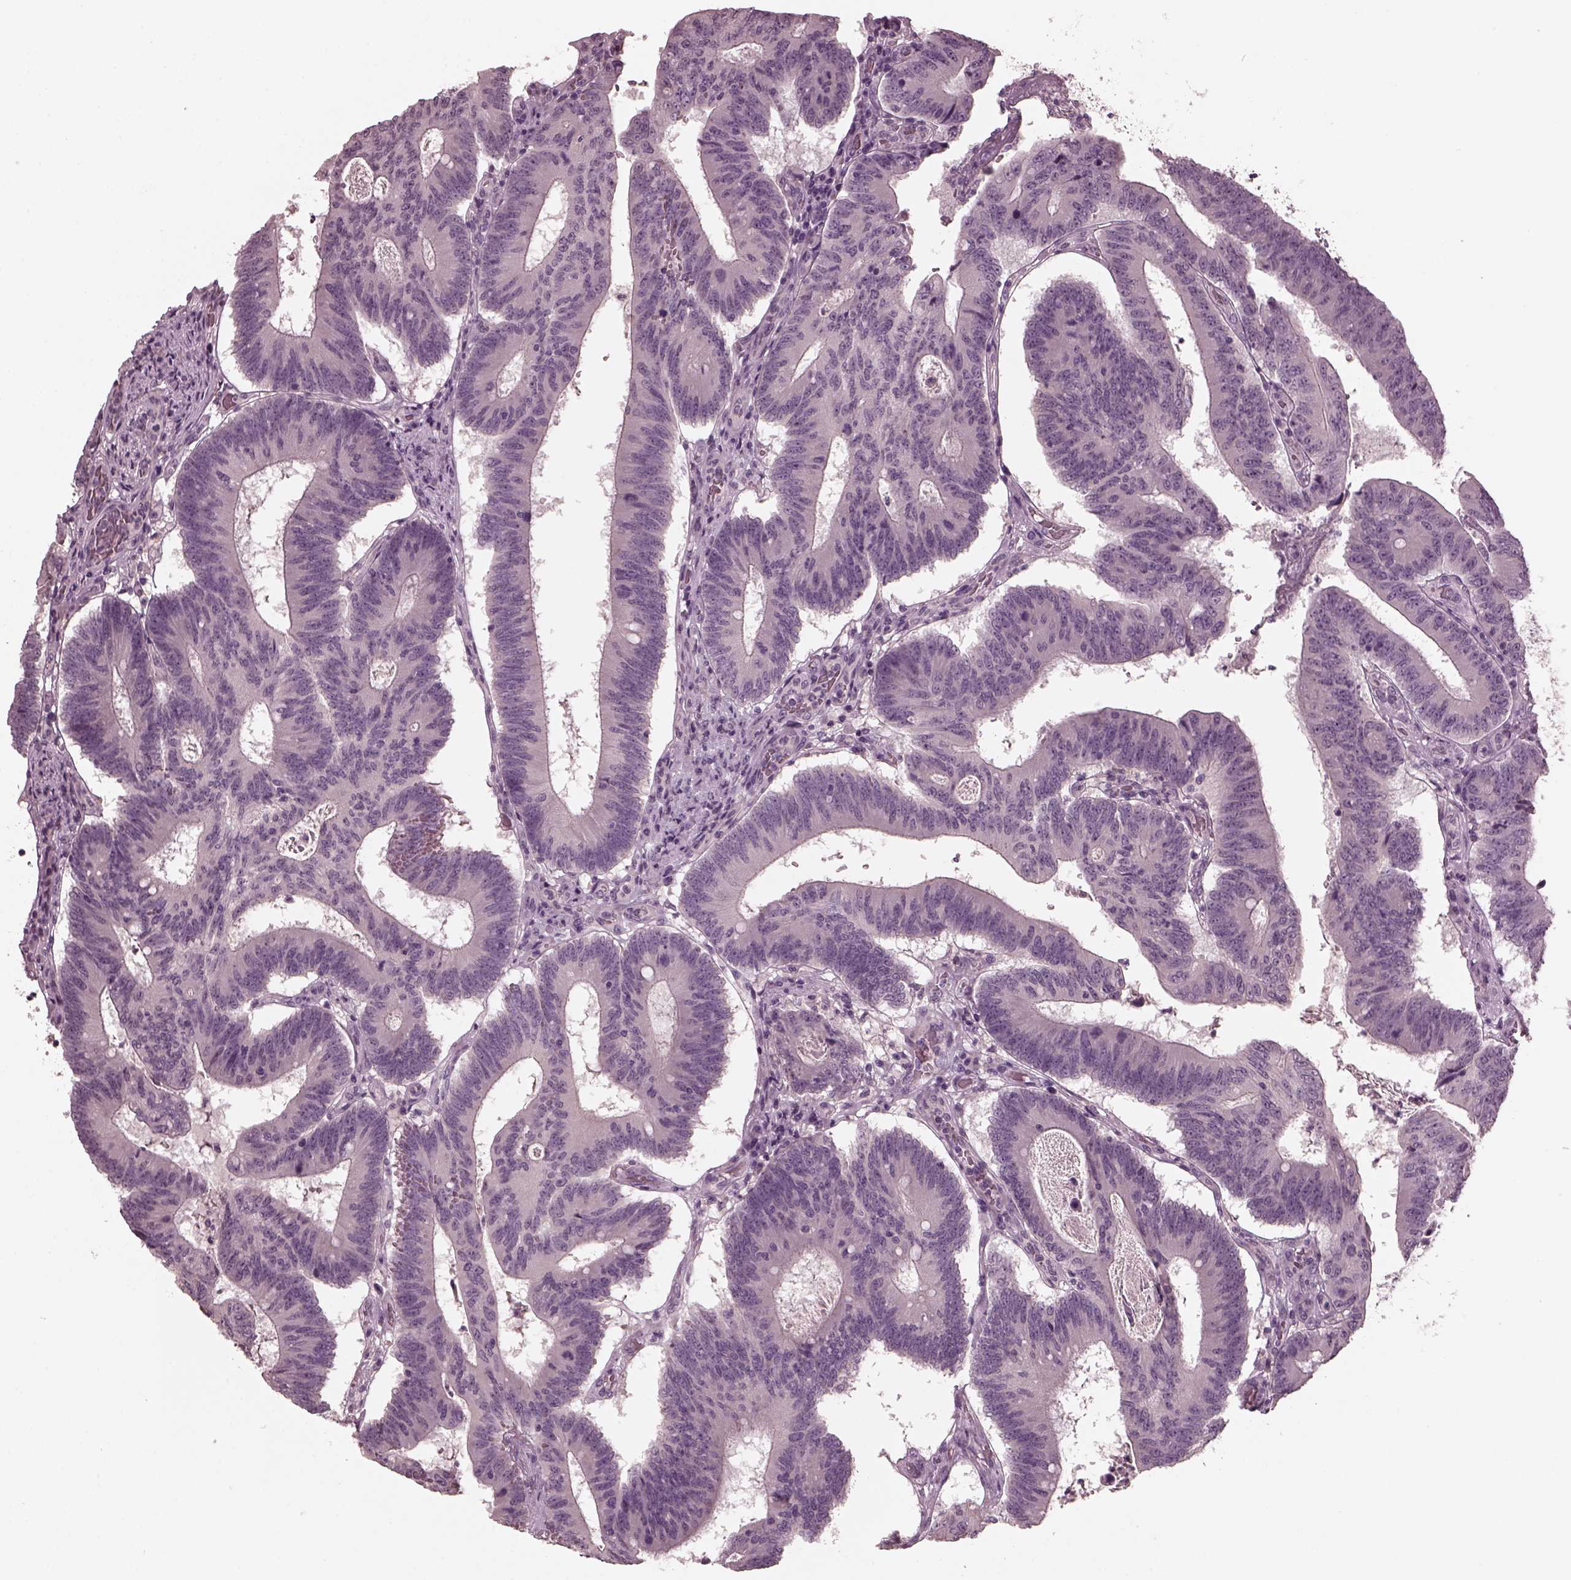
{"staining": {"intensity": "negative", "quantity": "none", "location": "none"}, "tissue": "colorectal cancer", "cell_type": "Tumor cells", "image_type": "cancer", "snomed": [{"axis": "morphology", "description": "Adenocarcinoma, NOS"}, {"axis": "topography", "description": "Colon"}], "caption": "High magnification brightfield microscopy of colorectal adenocarcinoma stained with DAB (brown) and counterstained with hematoxylin (blue): tumor cells show no significant expression.", "gene": "RCVRN", "patient": {"sex": "female", "age": 70}}